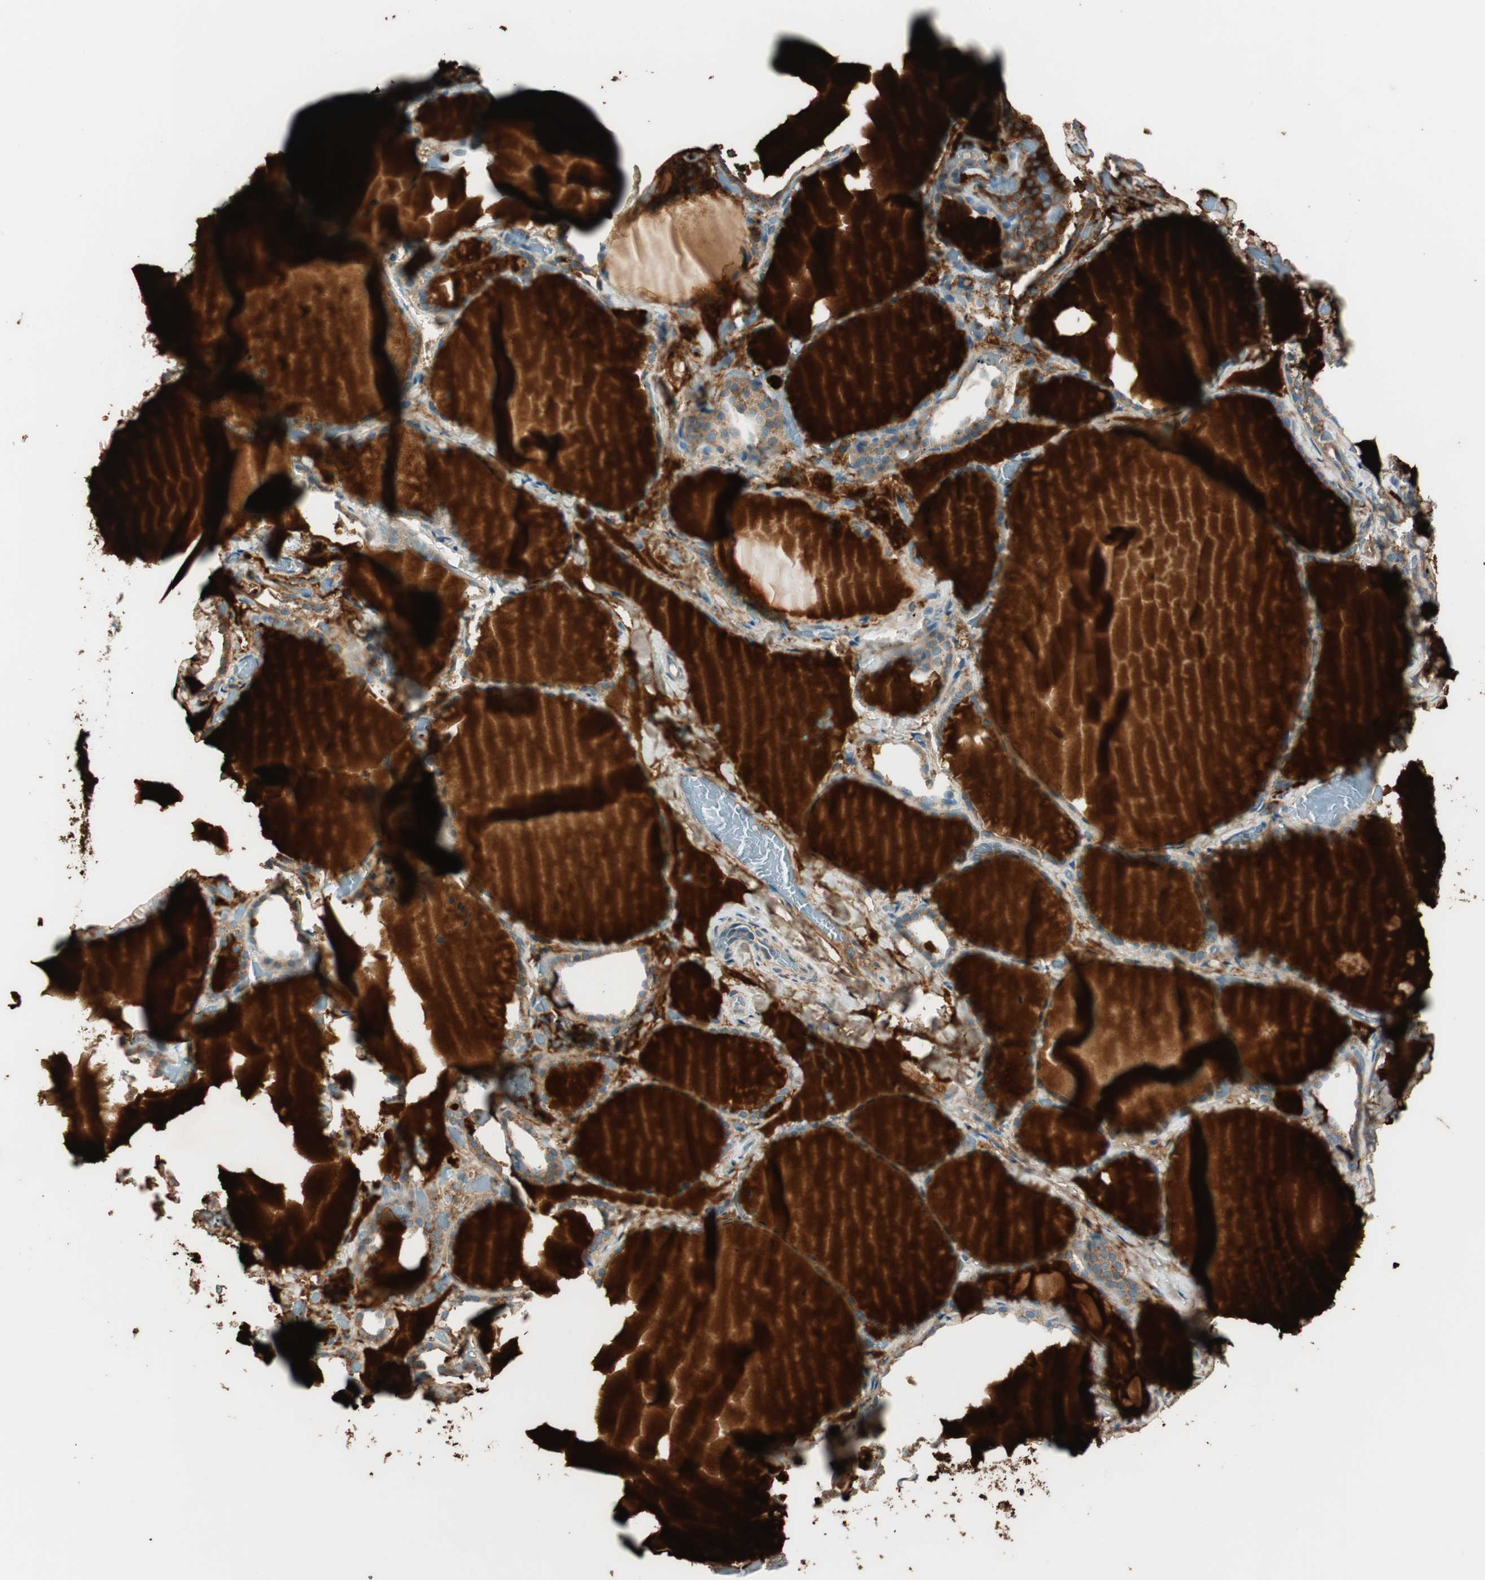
{"staining": {"intensity": "strong", "quantity": ">75%", "location": "cytoplasmic/membranous"}, "tissue": "thyroid gland", "cell_type": "Glandular cells", "image_type": "normal", "snomed": [{"axis": "morphology", "description": "Normal tissue, NOS"}, {"axis": "topography", "description": "Thyroid gland"}], "caption": "Strong cytoplasmic/membranous protein positivity is seen in approximately >75% of glandular cells in thyroid gland.", "gene": "CC2D1A", "patient": {"sex": "female", "age": 22}}